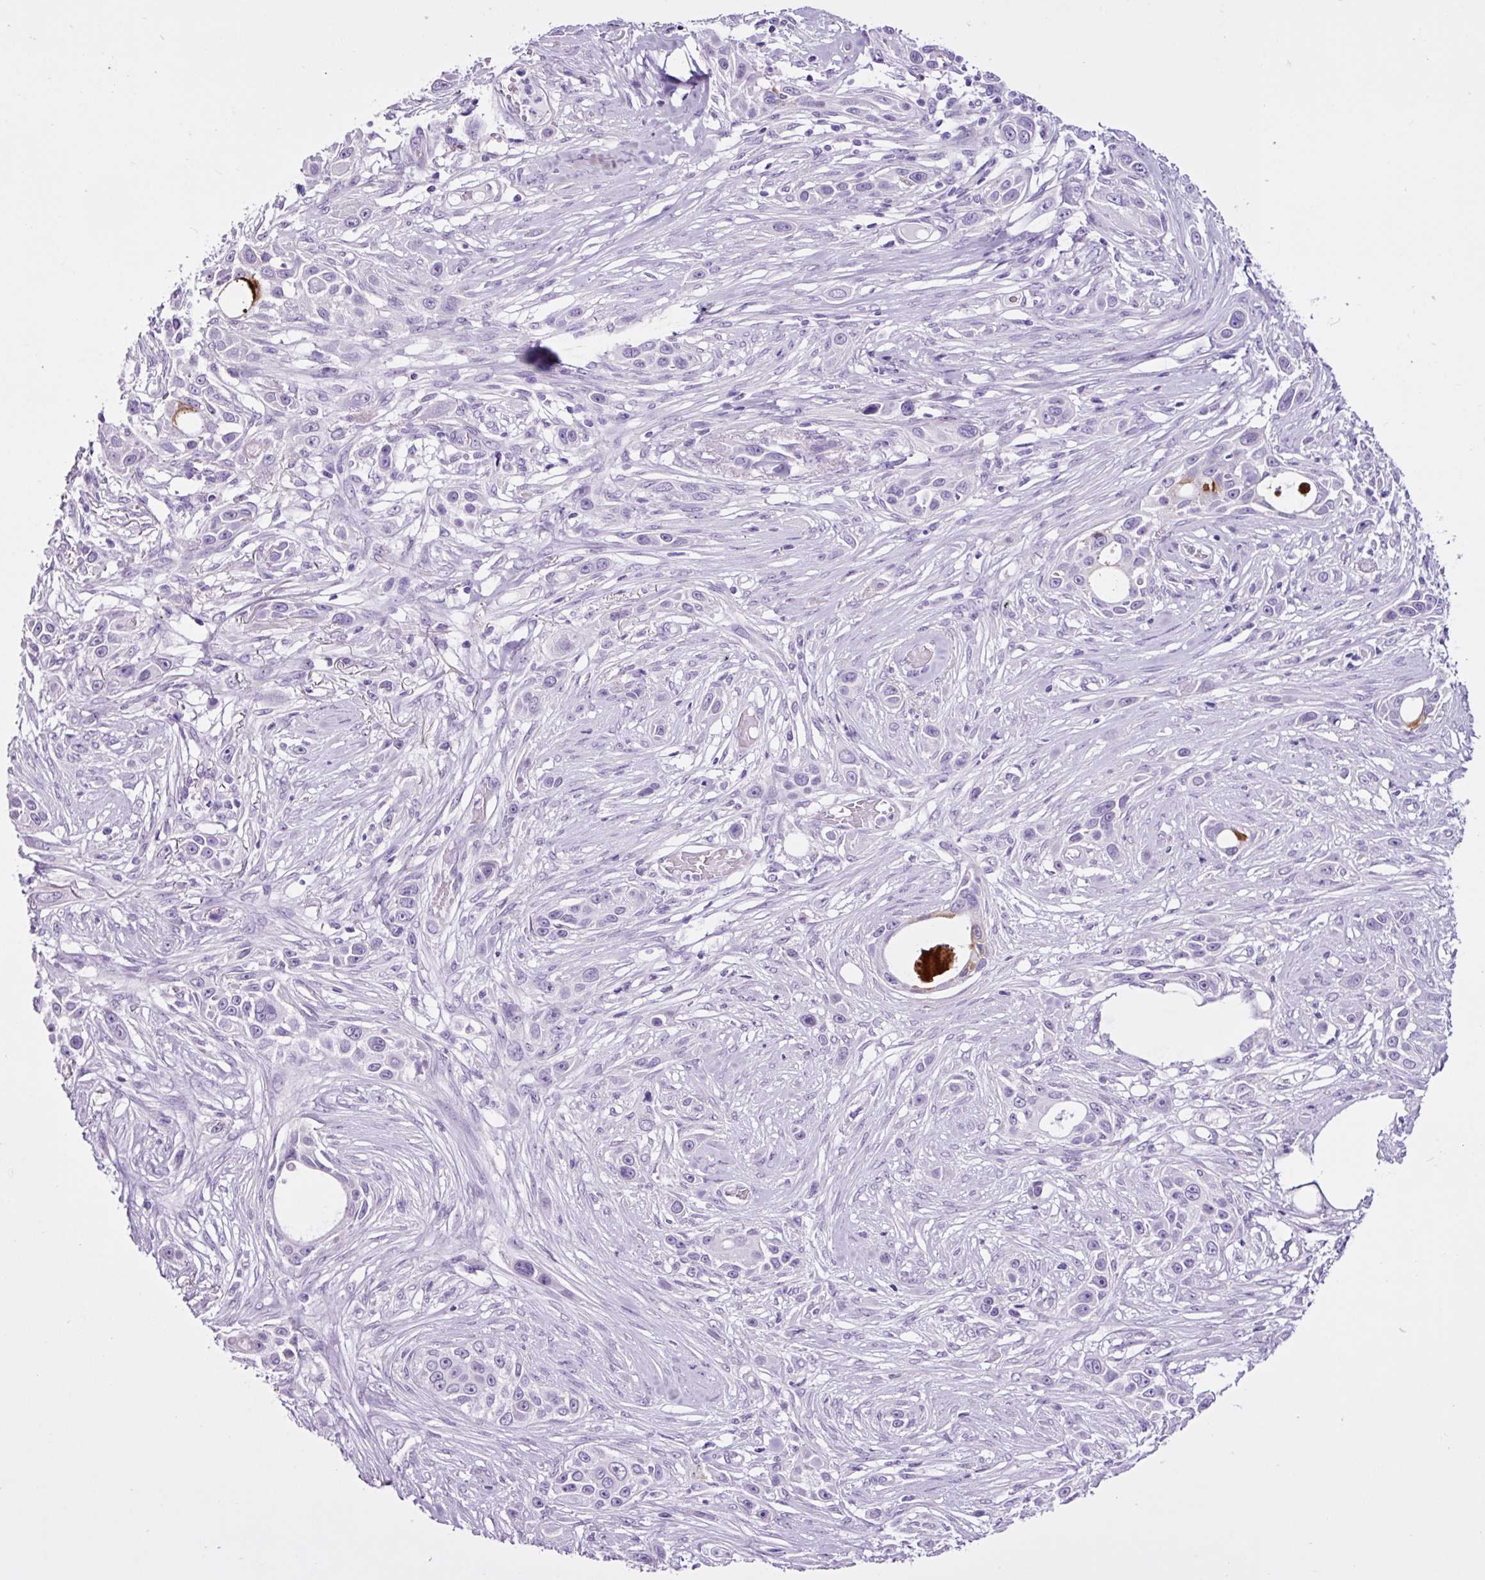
{"staining": {"intensity": "negative", "quantity": "none", "location": "none"}, "tissue": "skin cancer", "cell_type": "Tumor cells", "image_type": "cancer", "snomed": [{"axis": "morphology", "description": "Squamous cell carcinoma, NOS"}, {"axis": "topography", "description": "Skin"}], "caption": "This is a micrograph of immunohistochemistry (IHC) staining of squamous cell carcinoma (skin), which shows no staining in tumor cells.", "gene": "PGR", "patient": {"sex": "female", "age": 69}}